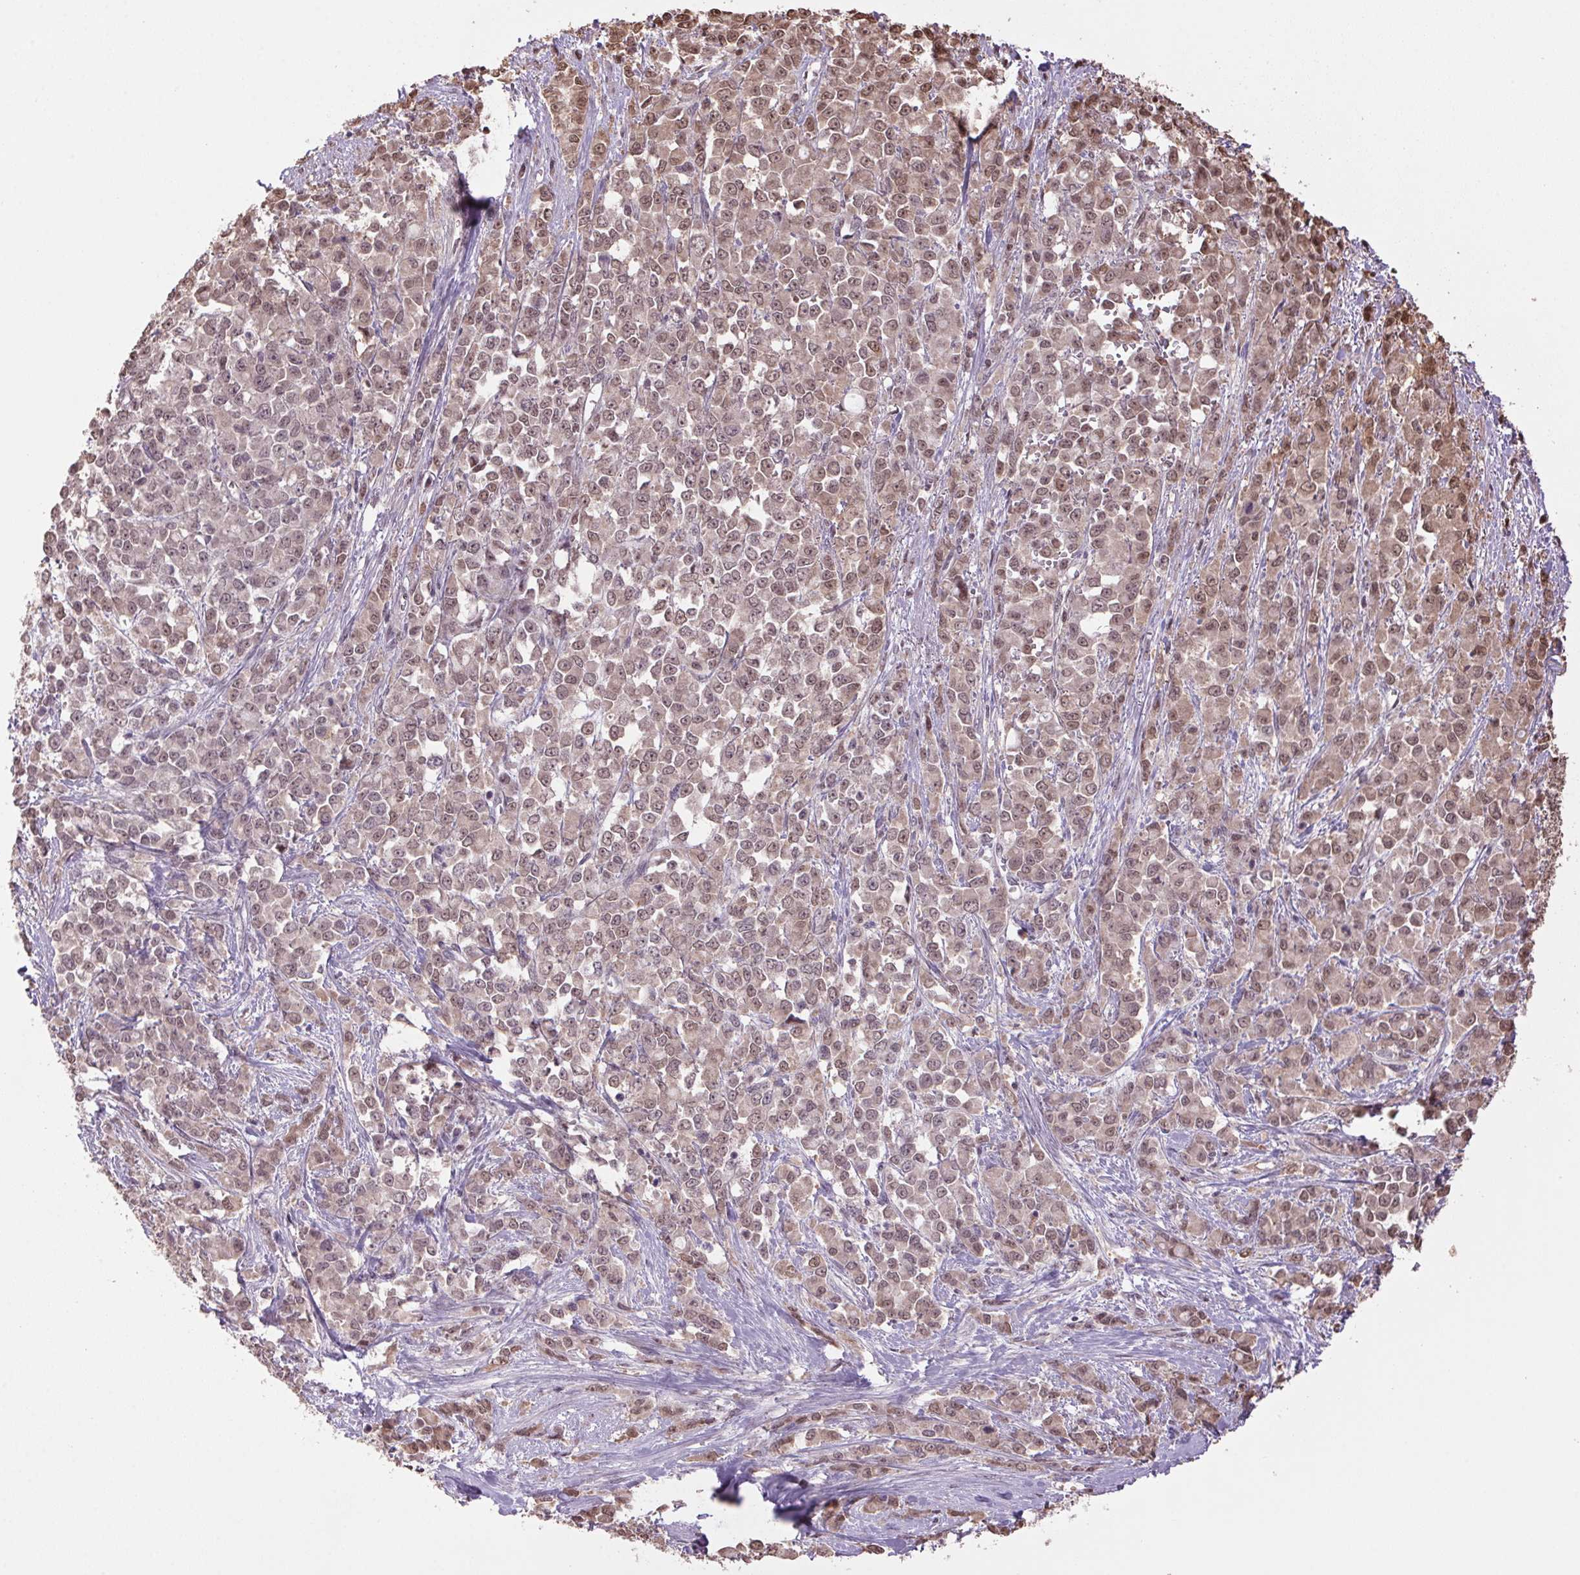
{"staining": {"intensity": "weak", "quantity": ">75%", "location": "cytoplasmic/membranous,nuclear"}, "tissue": "stomach cancer", "cell_type": "Tumor cells", "image_type": "cancer", "snomed": [{"axis": "morphology", "description": "Adenocarcinoma, NOS"}, {"axis": "topography", "description": "Stomach"}], "caption": "The immunohistochemical stain highlights weak cytoplasmic/membranous and nuclear expression in tumor cells of stomach adenocarcinoma tissue.", "gene": "VWA3B", "patient": {"sex": "female", "age": 76}}